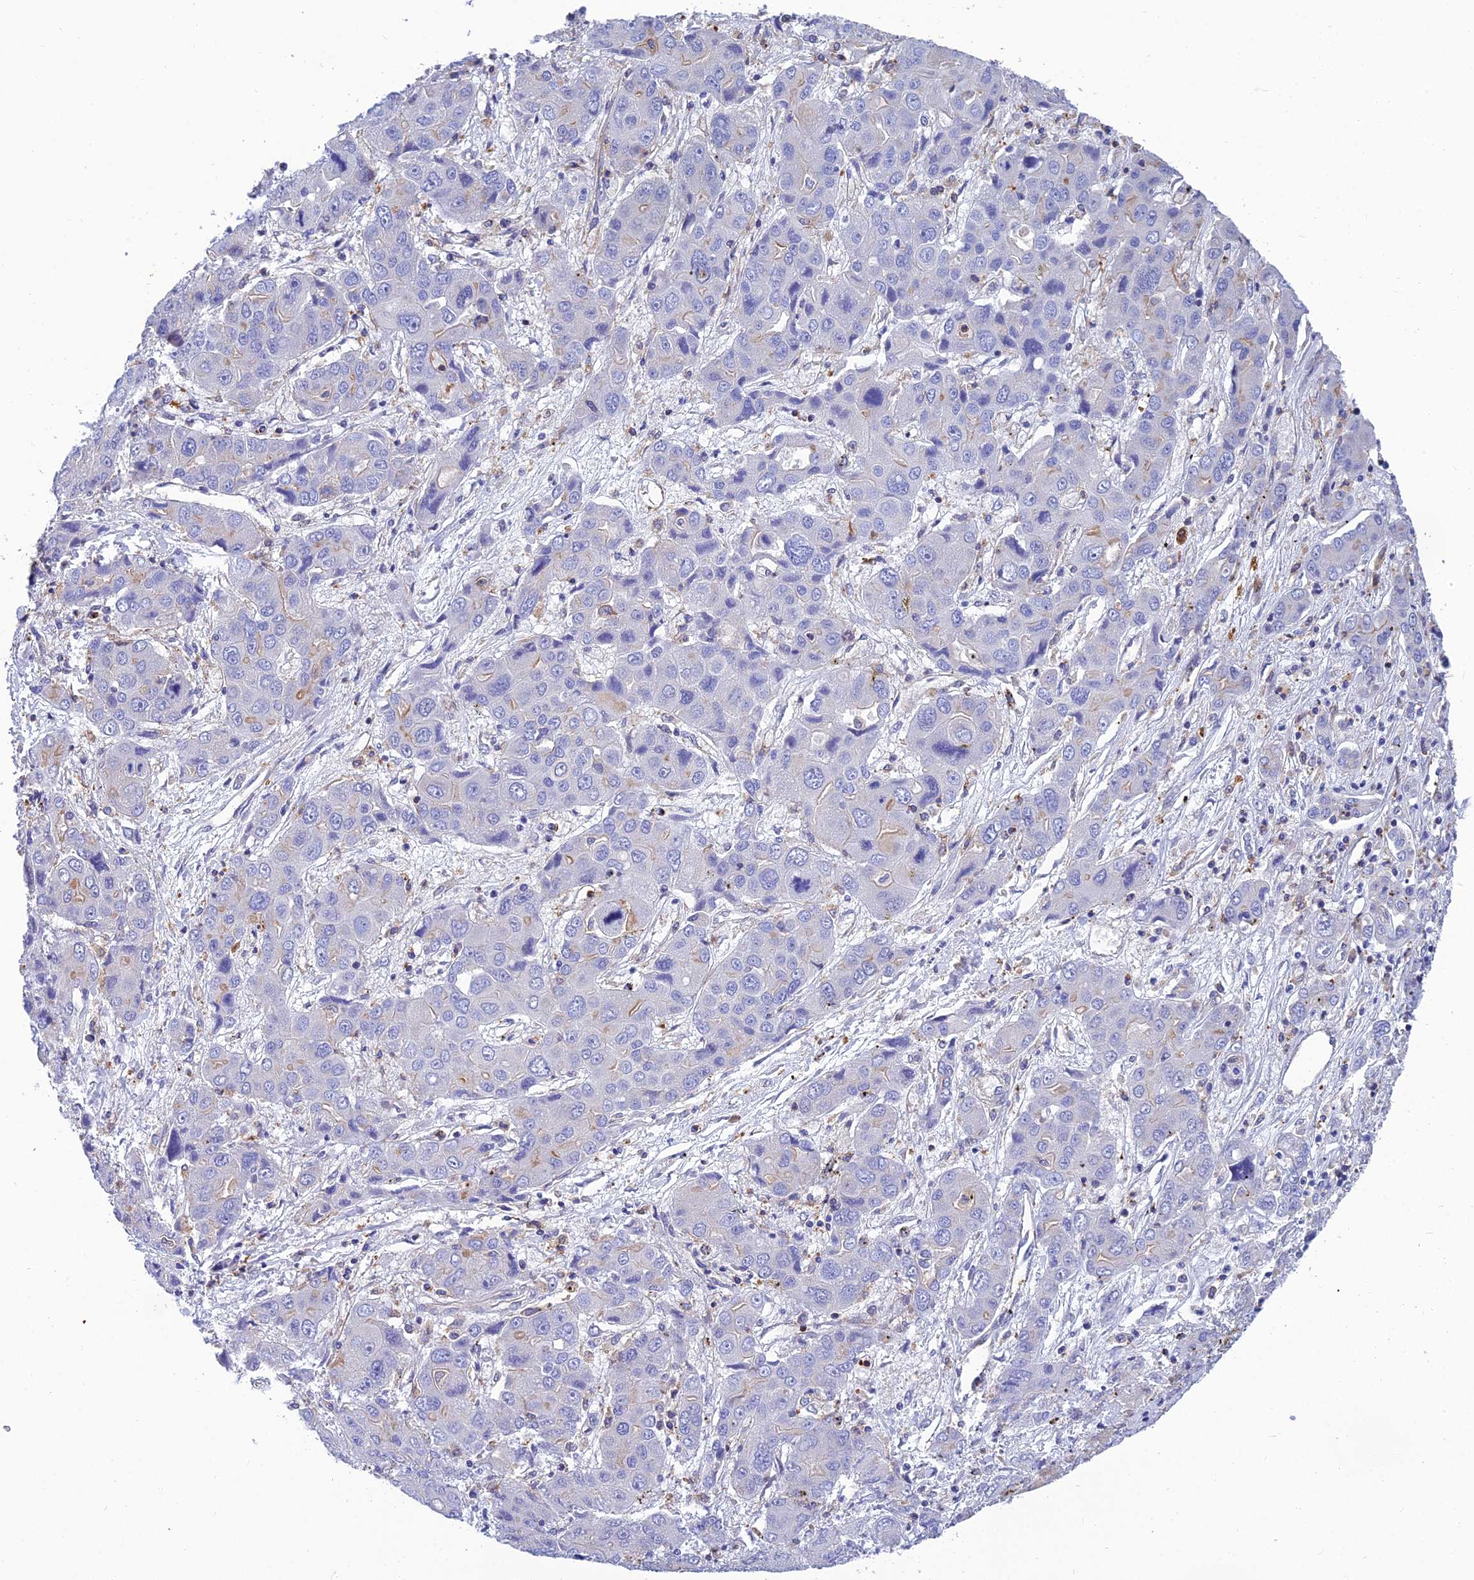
{"staining": {"intensity": "negative", "quantity": "none", "location": "none"}, "tissue": "liver cancer", "cell_type": "Tumor cells", "image_type": "cancer", "snomed": [{"axis": "morphology", "description": "Cholangiocarcinoma"}, {"axis": "topography", "description": "Liver"}], "caption": "Tumor cells are negative for protein expression in human liver cholangiocarcinoma.", "gene": "PPP1R18", "patient": {"sex": "male", "age": 67}}